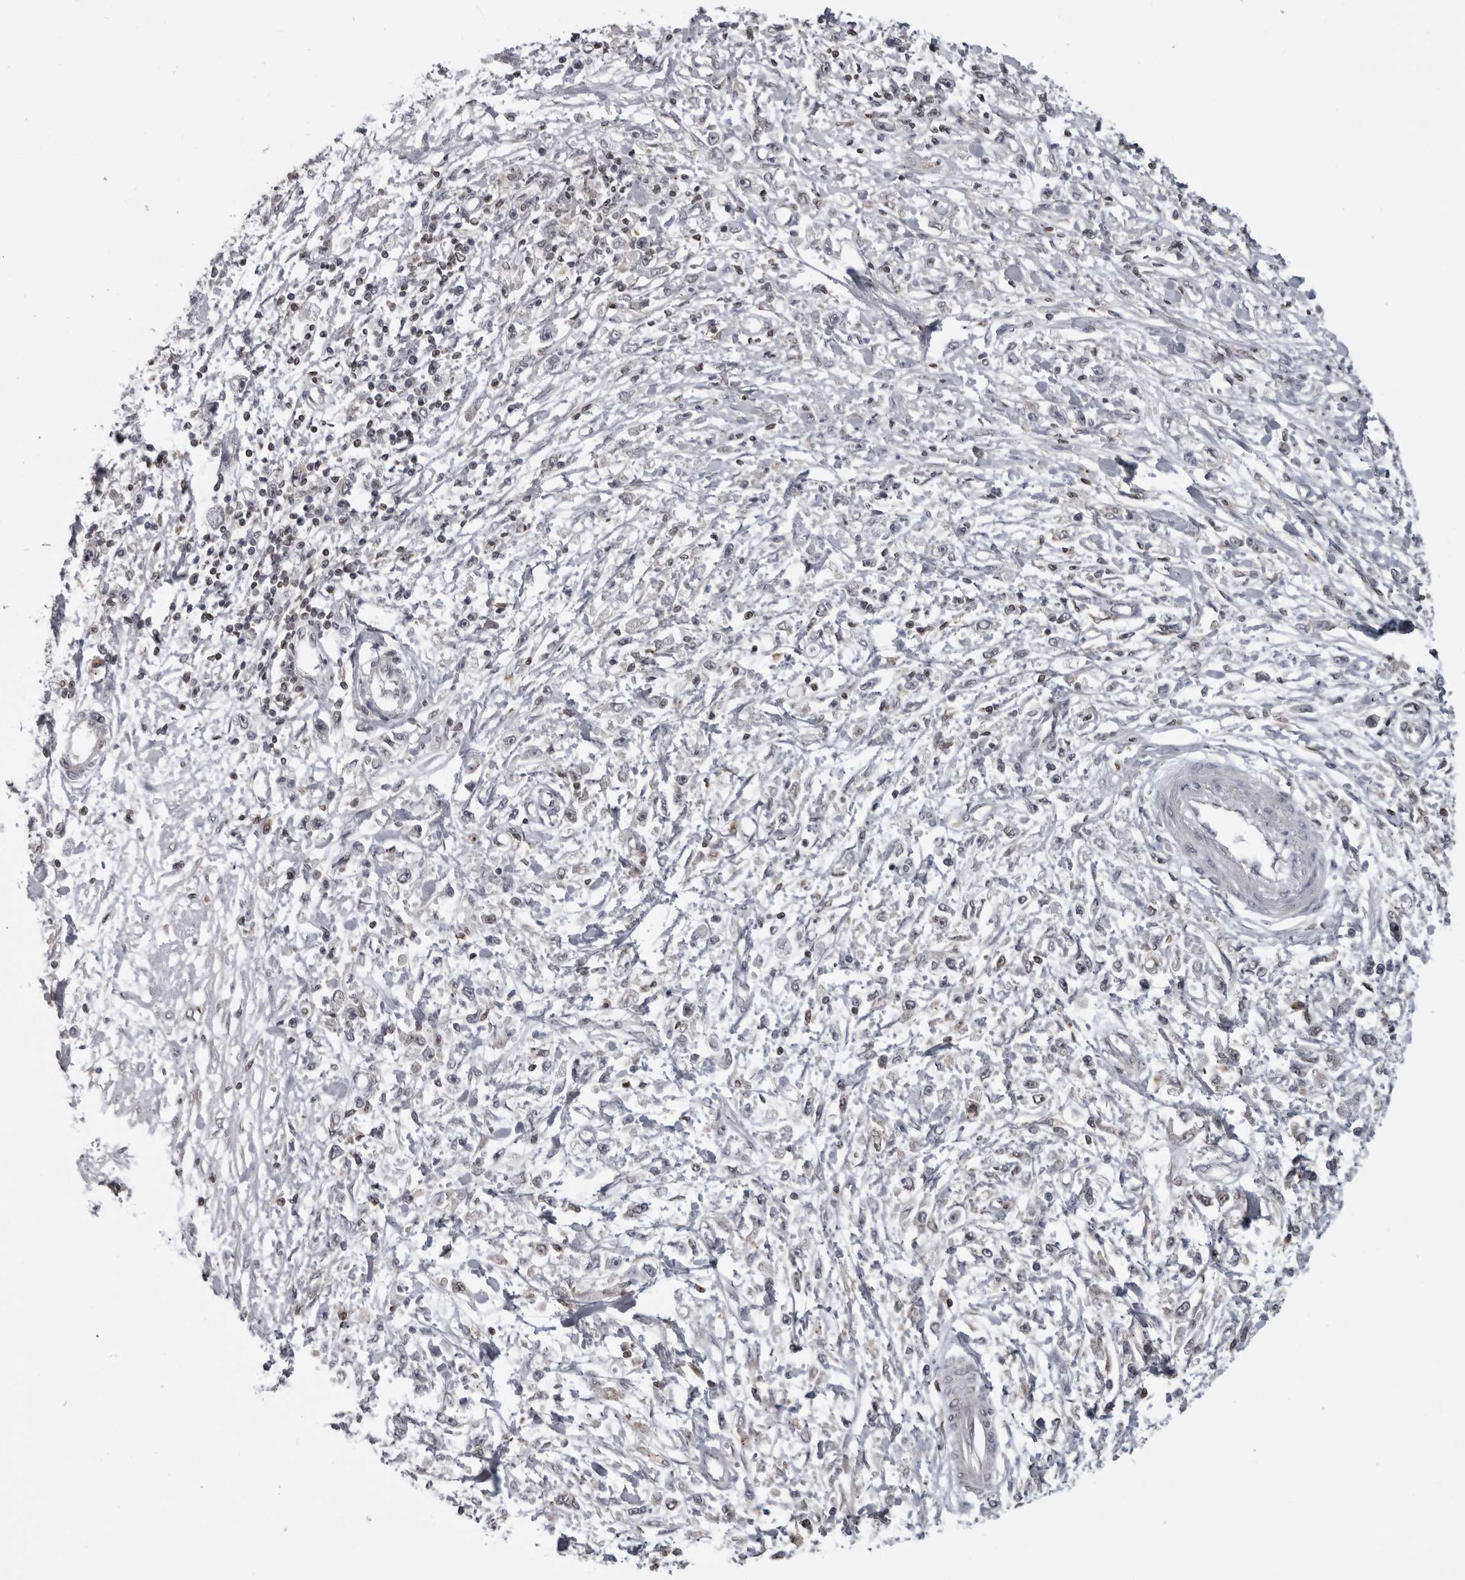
{"staining": {"intensity": "negative", "quantity": "none", "location": "none"}, "tissue": "stomach cancer", "cell_type": "Tumor cells", "image_type": "cancer", "snomed": [{"axis": "morphology", "description": "Adenocarcinoma, NOS"}, {"axis": "topography", "description": "Stomach"}], "caption": "Tumor cells are negative for protein expression in human stomach adenocarcinoma.", "gene": "PDCL3", "patient": {"sex": "female", "age": 59}}